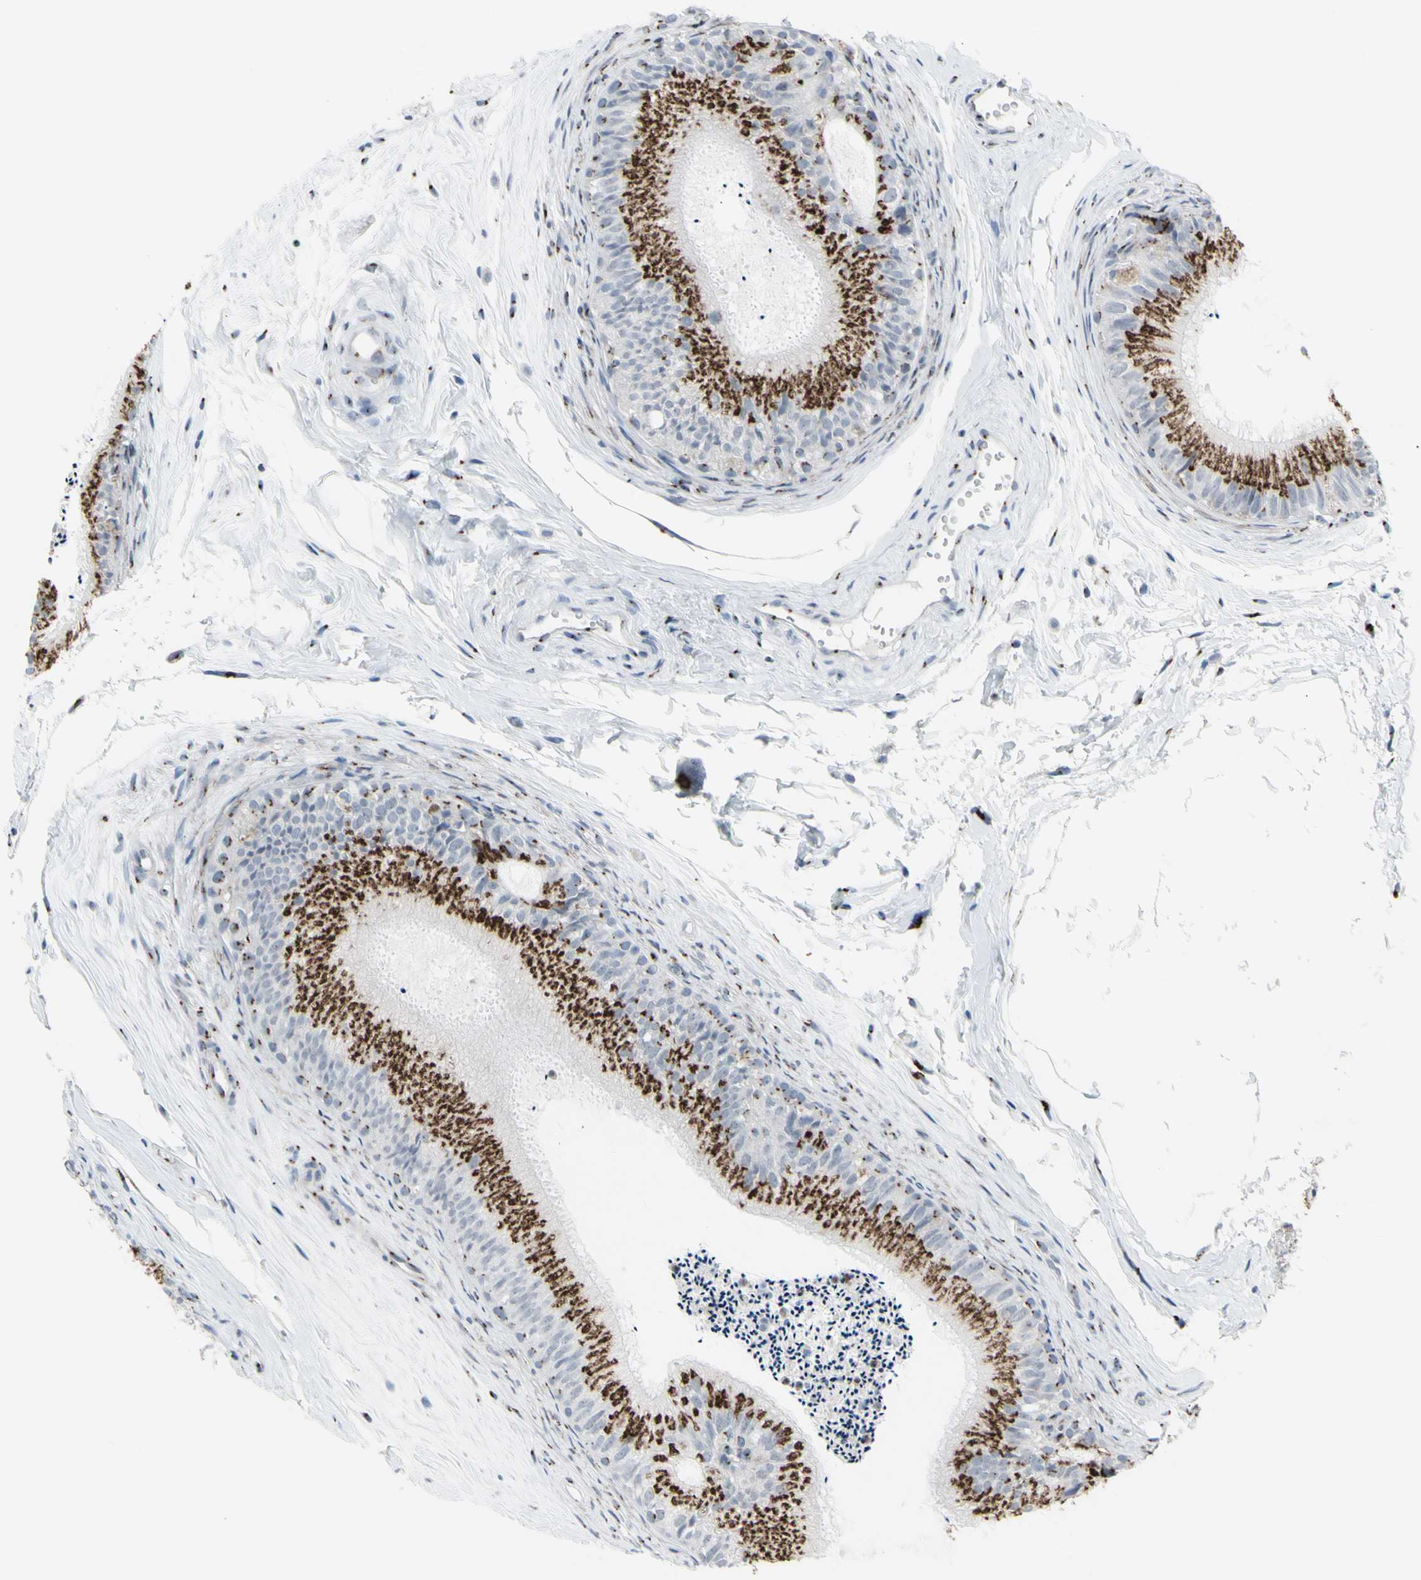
{"staining": {"intensity": "strong", "quantity": ">75%", "location": "cytoplasmic/membranous"}, "tissue": "epididymis", "cell_type": "Glandular cells", "image_type": "normal", "snomed": [{"axis": "morphology", "description": "Normal tissue, NOS"}, {"axis": "topography", "description": "Epididymis"}], "caption": "Epididymis stained with a protein marker shows strong staining in glandular cells.", "gene": "GLG1", "patient": {"sex": "male", "age": 56}}